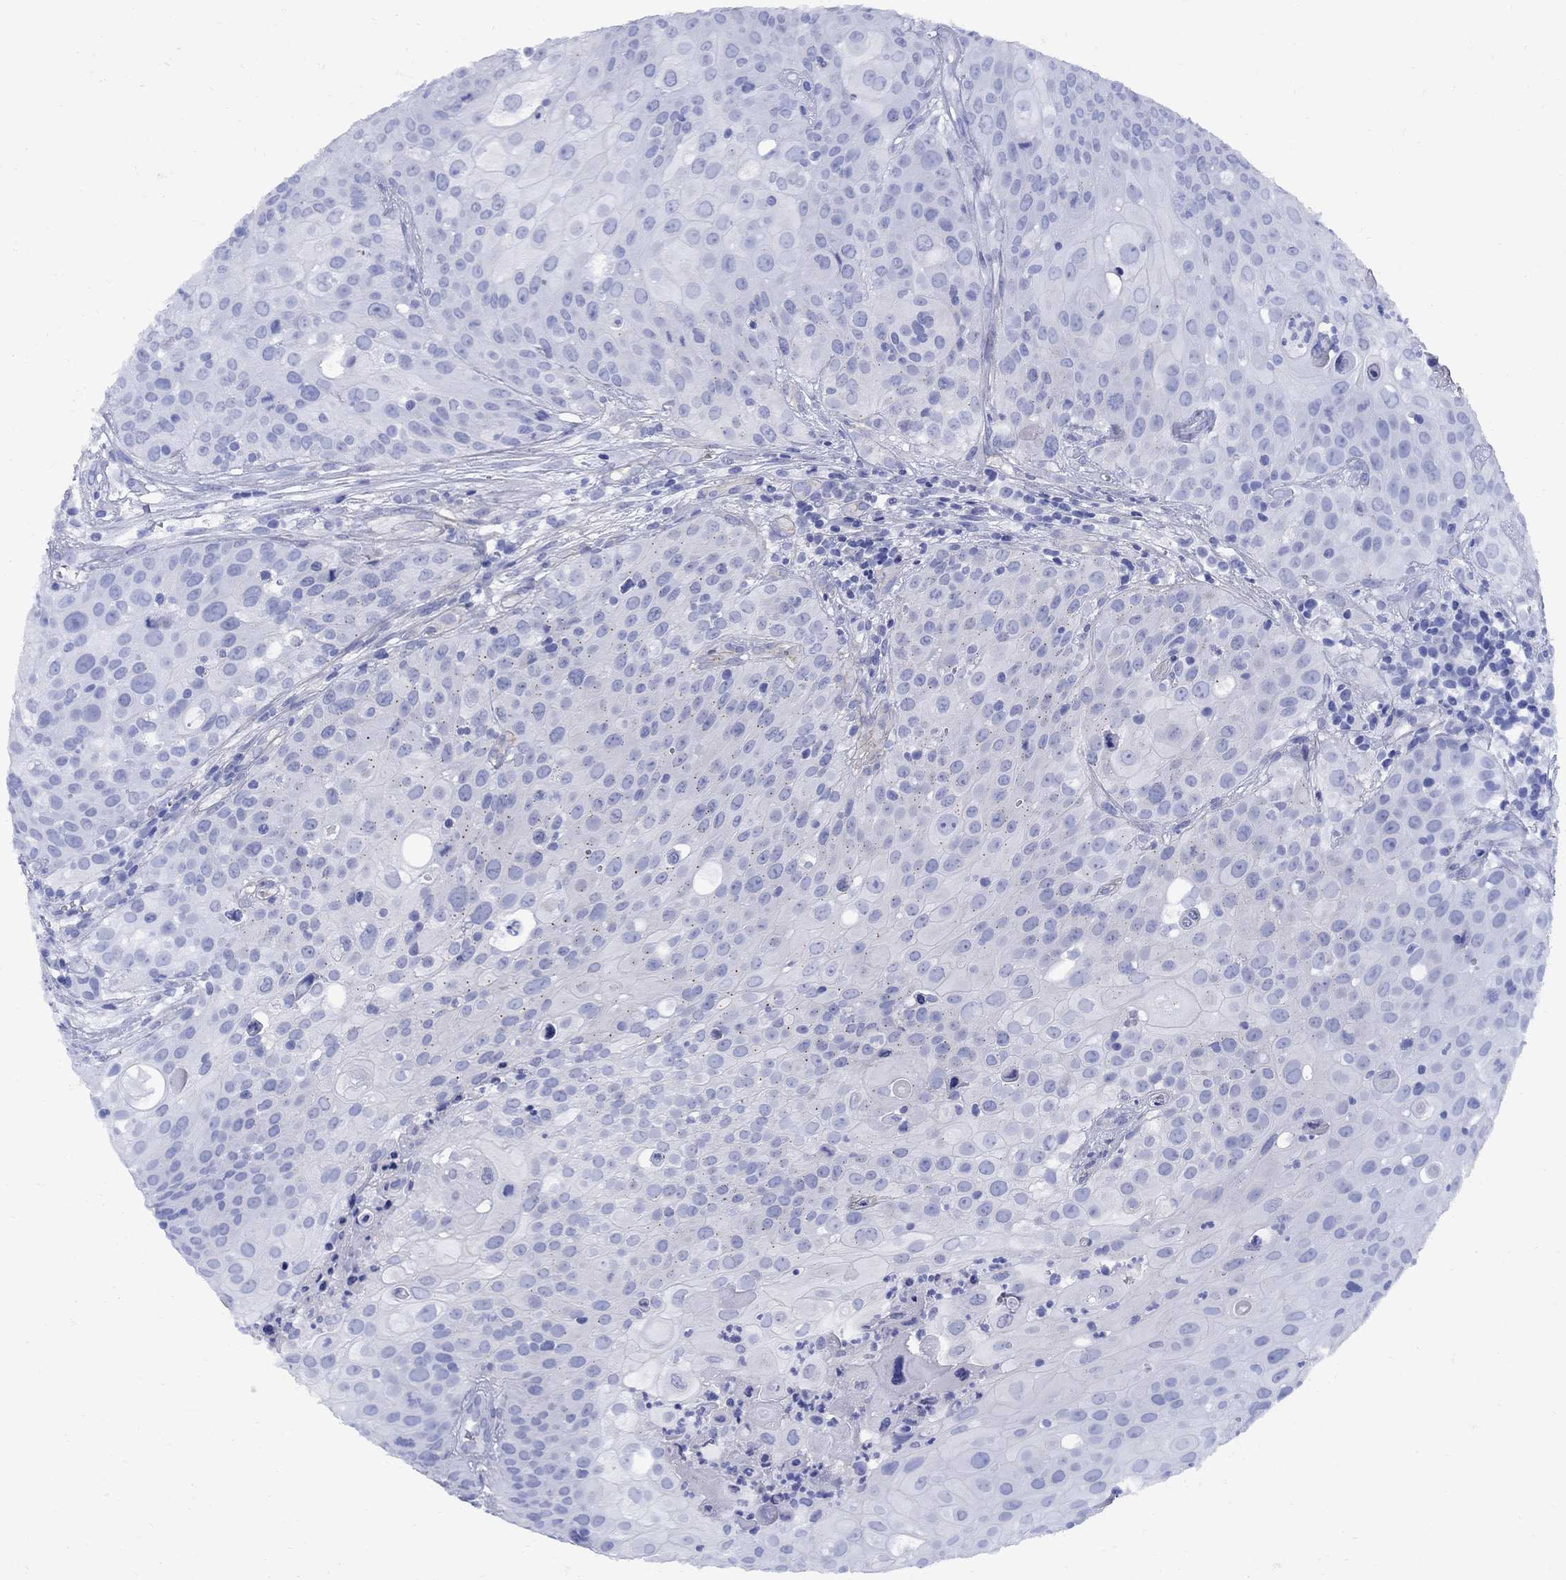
{"staining": {"intensity": "negative", "quantity": "none", "location": "none"}, "tissue": "urothelial cancer", "cell_type": "Tumor cells", "image_type": "cancer", "snomed": [{"axis": "morphology", "description": "Urothelial carcinoma, High grade"}, {"axis": "topography", "description": "Urinary bladder"}], "caption": "This is an IHC photomicrograph of human high-grade urothelial carcinoma. There is no staining in tumor cells.", "gene": "SMCP", "patient": {"sex": "female", "age": 79}}